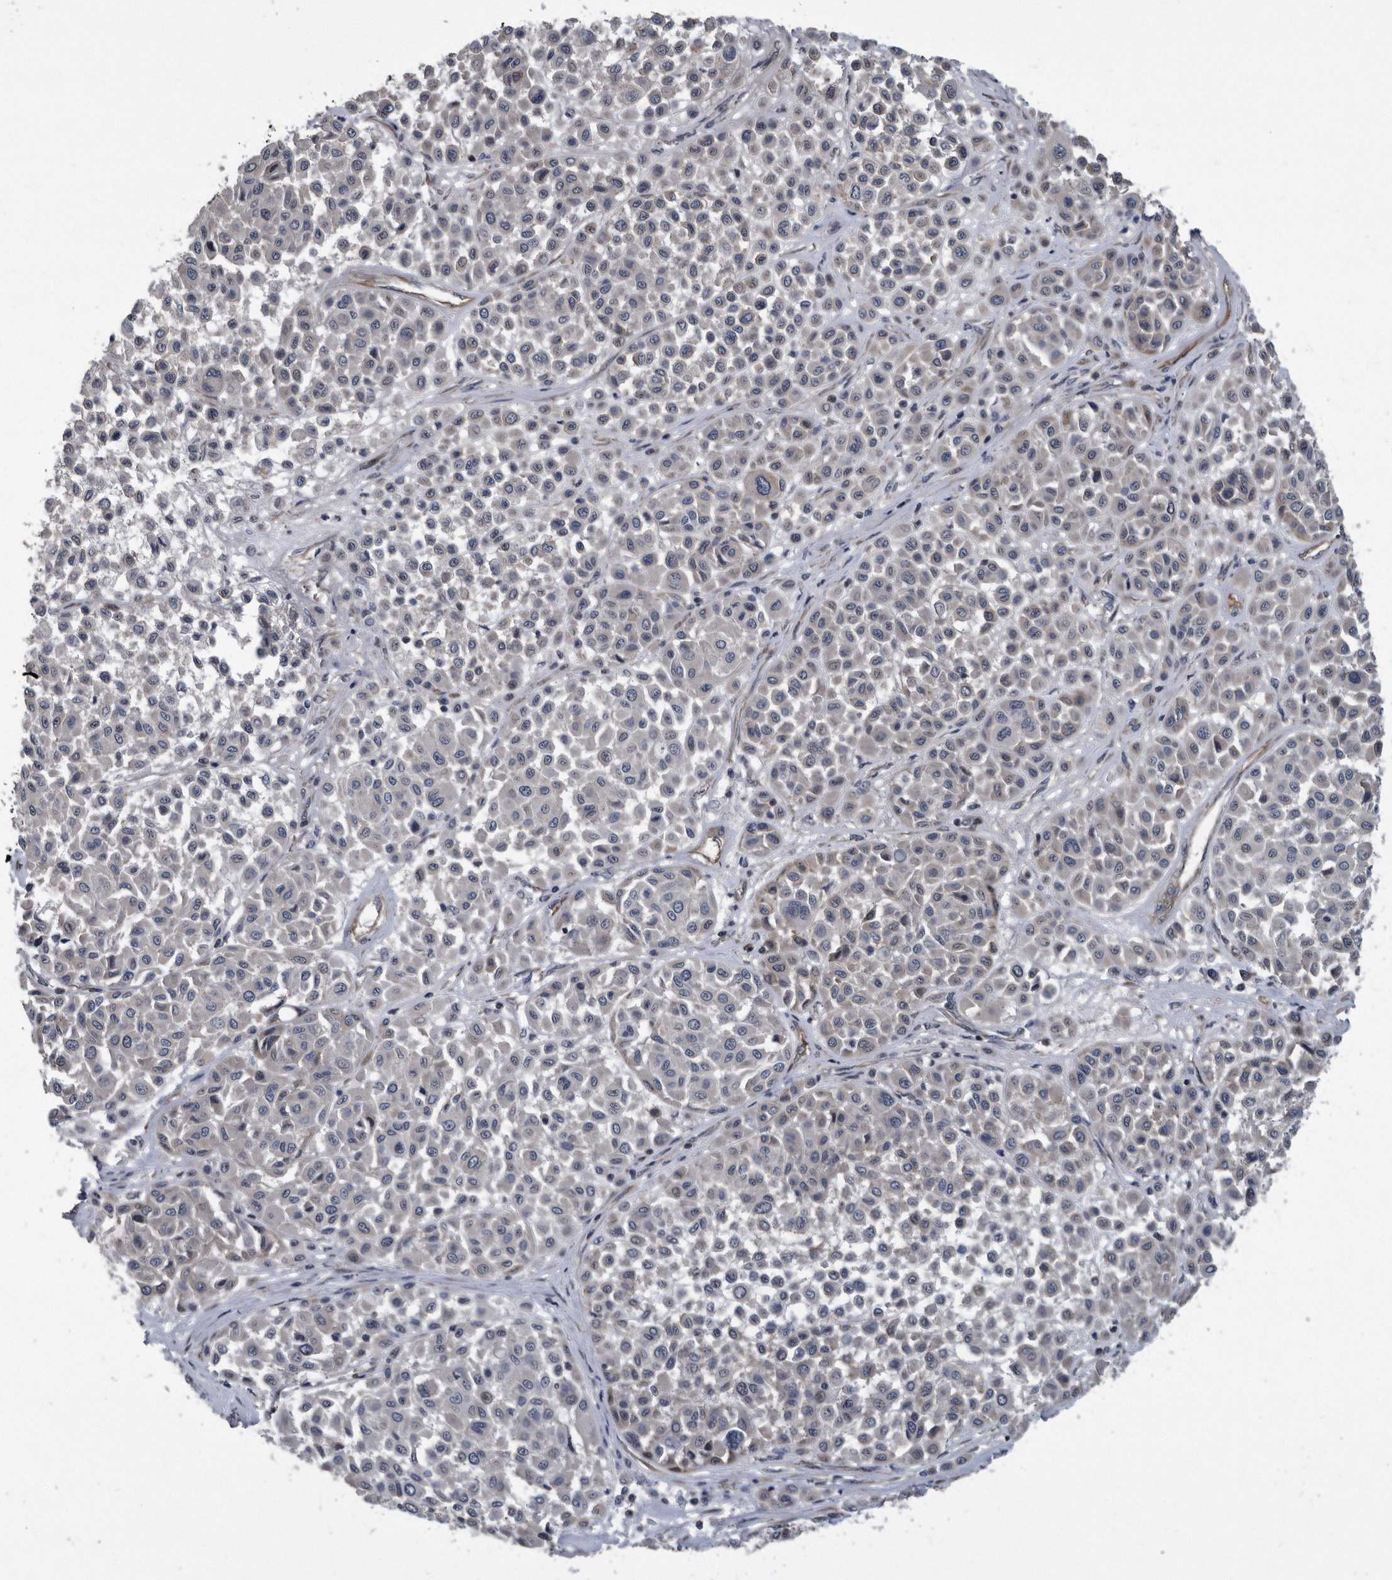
{"staining": {"intensity": "negative", "quantity": "none", "location": "none"}, "tissue": "melanoma", "cell_type": "Tumor cells", "image_type": "cancer", "snomed": [{"axis": "morphology", "description": "Malignant melanoma, Metastatic site"}, {"axis": "topography", "description": "Soft tissue"}], "caption": "IHC of human malignant melanoma (metastatic site) exhibits no expression in tumor cells.", "gene": "ARMCX1", "patient": {"sex": "male", "age": 41}}